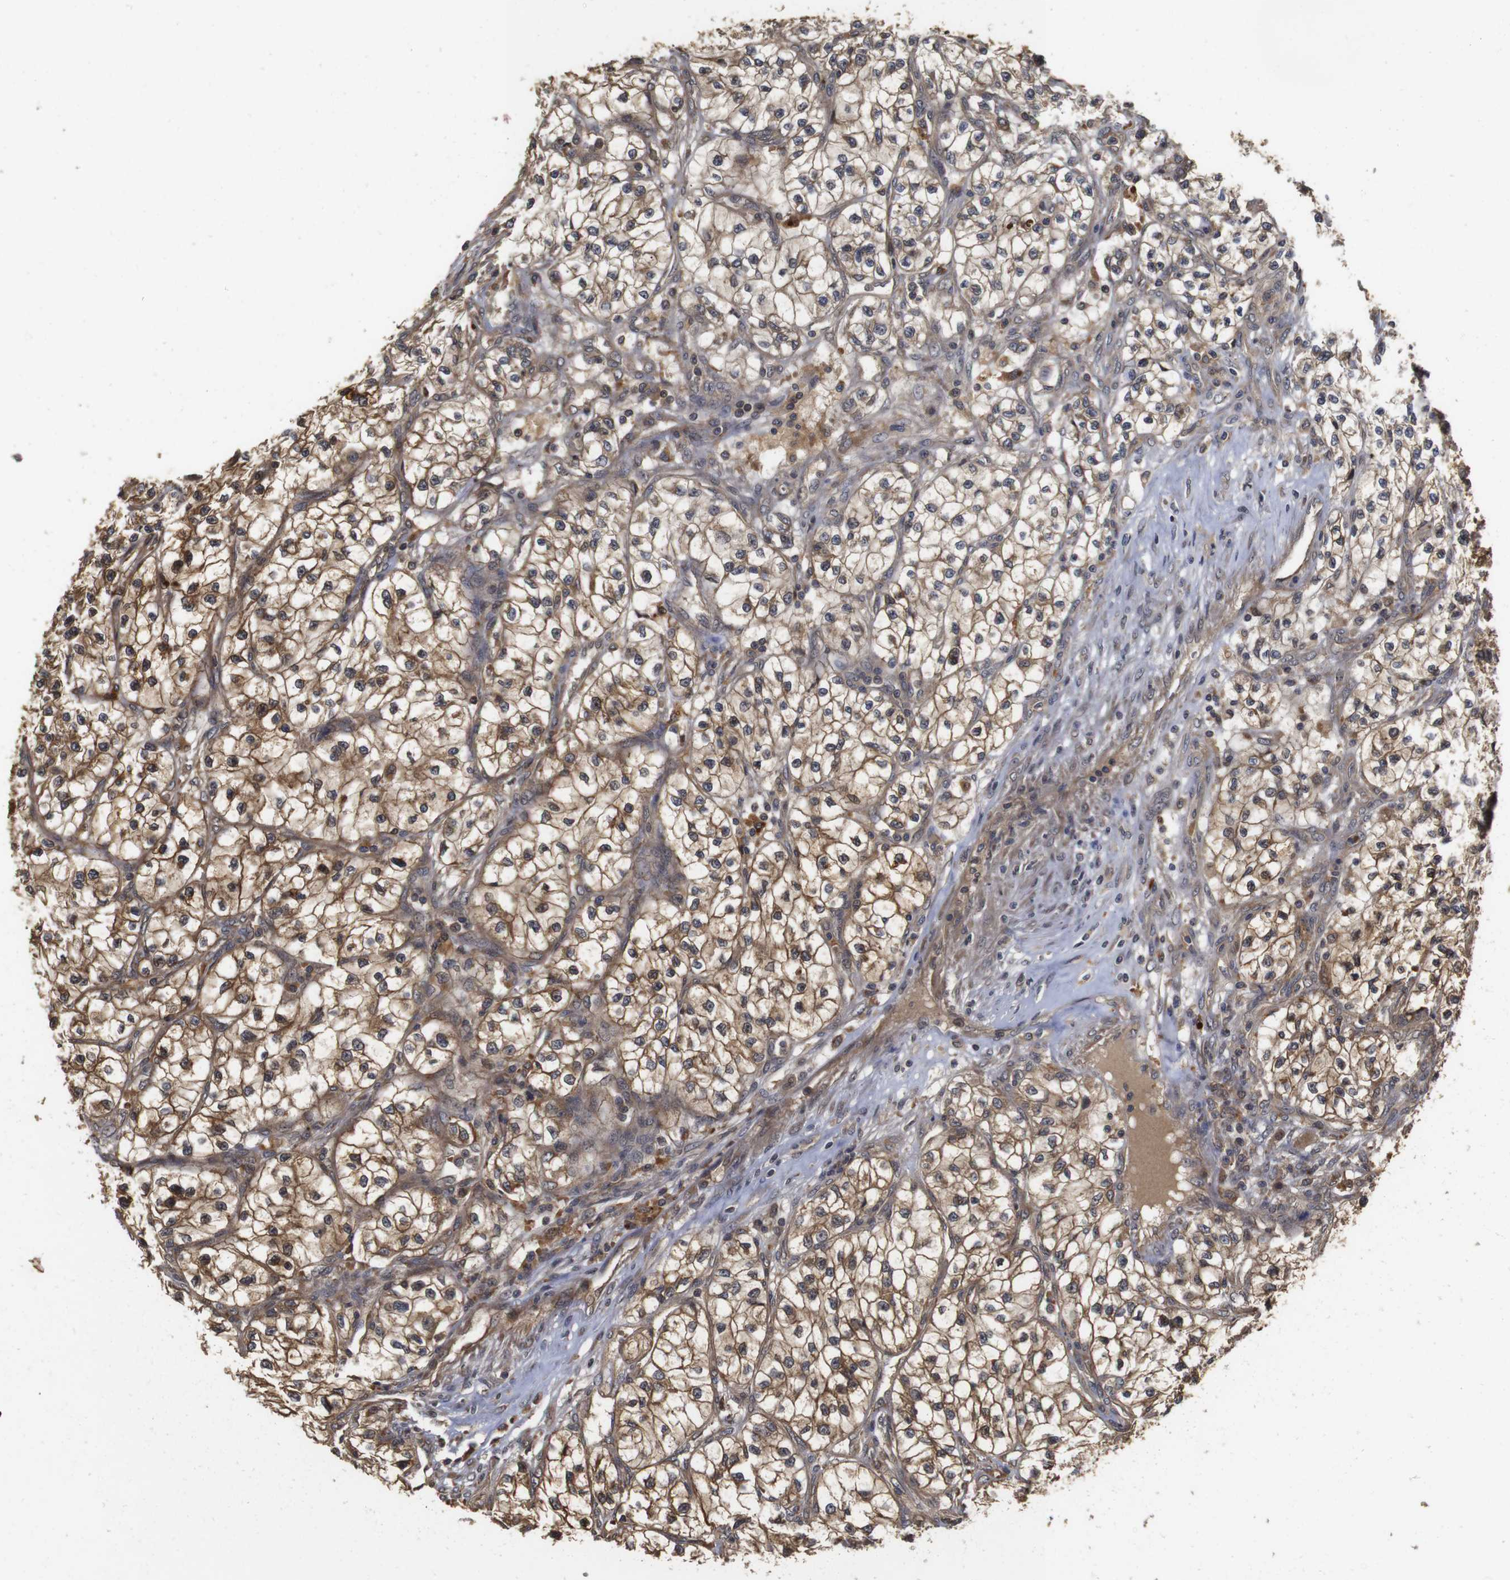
{"staining": {"intensity": "moderate", "quantity": ">75%", "location": "cytoplasmic/membranous"}, "tissue": "renal cancer", "cell_type": "Tumor cells", "image_type": "cancer", "snomed": [{"axis": "morphology", "description": "Adenocarcinoma, NOS"}, {"axis": "topography", "description": "Kidney"}], "caption": "IHC image of neoplastic tissue: human adenocarcinoma (renal) stained using immunohistochemistry displays medium levels of moderate protein expression localized specifically in the cytoplasmic/membranous of tumor cells, appearing as a cytoplasmic/membranous brown color.", "gene": "PTPN14", "patient": {"sex": "female", "age": 57}}